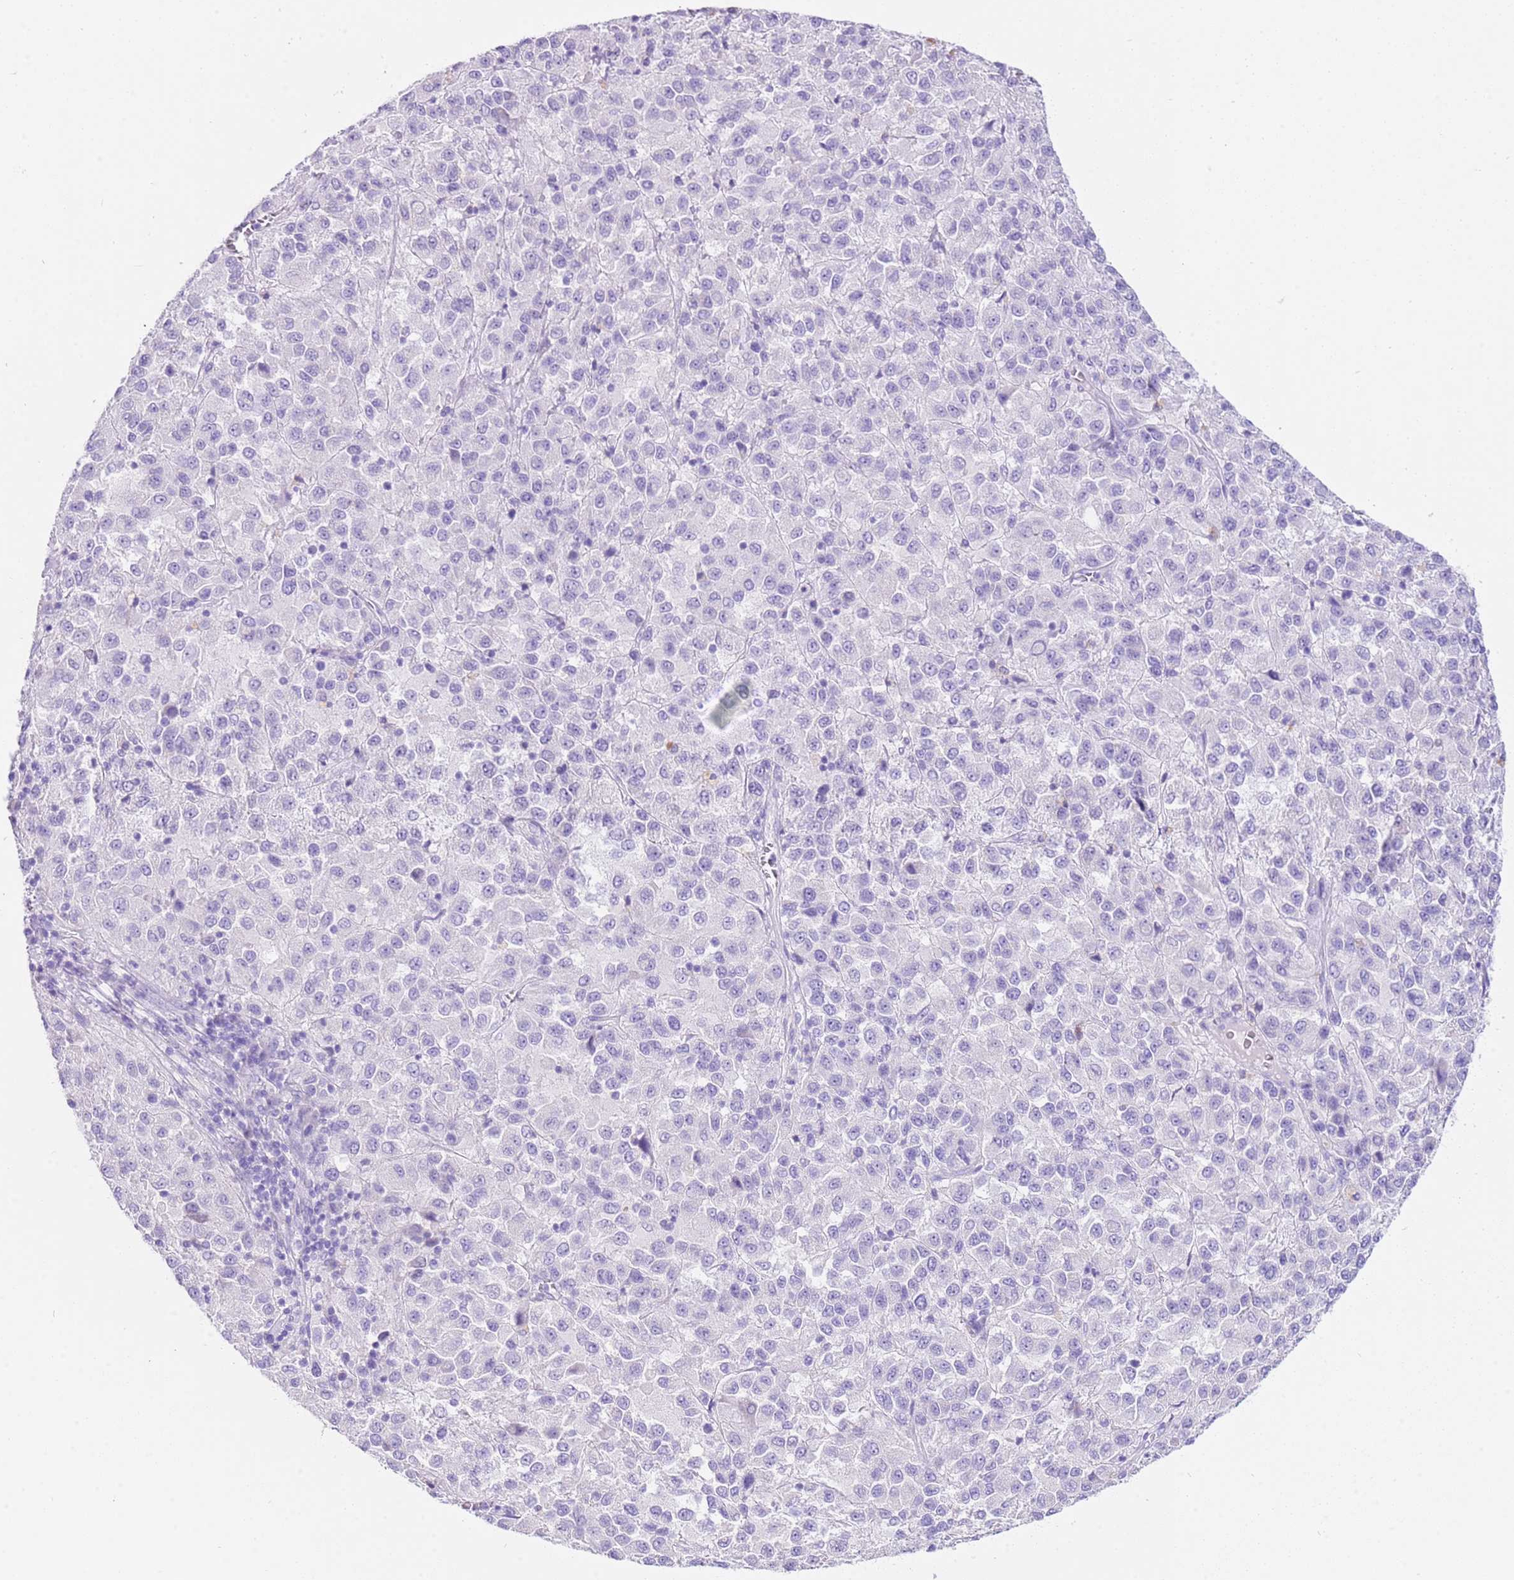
{"staining": {"intensity": "negative", "quantity": "none", "location": "none"}, "tissue": "melanoma", "cell_type": "Tumor cells", "image_type": "cancer", "snomed": [{"axis": "morphology", "description": "Malignant melanoma, Metastatic site"}, {"axis": "topography", "description": "Lung"}], "caption": "Tumor cells show no significant protein staining in malignant melanoma (metastatic site). (Stains: DAB immunohistochemistry with hematoxylin counter stain, Microscopy: brightfield microscopy at high magnification).", "gene": "CPB1", "patient": {"sex": "male", "age": 64}}